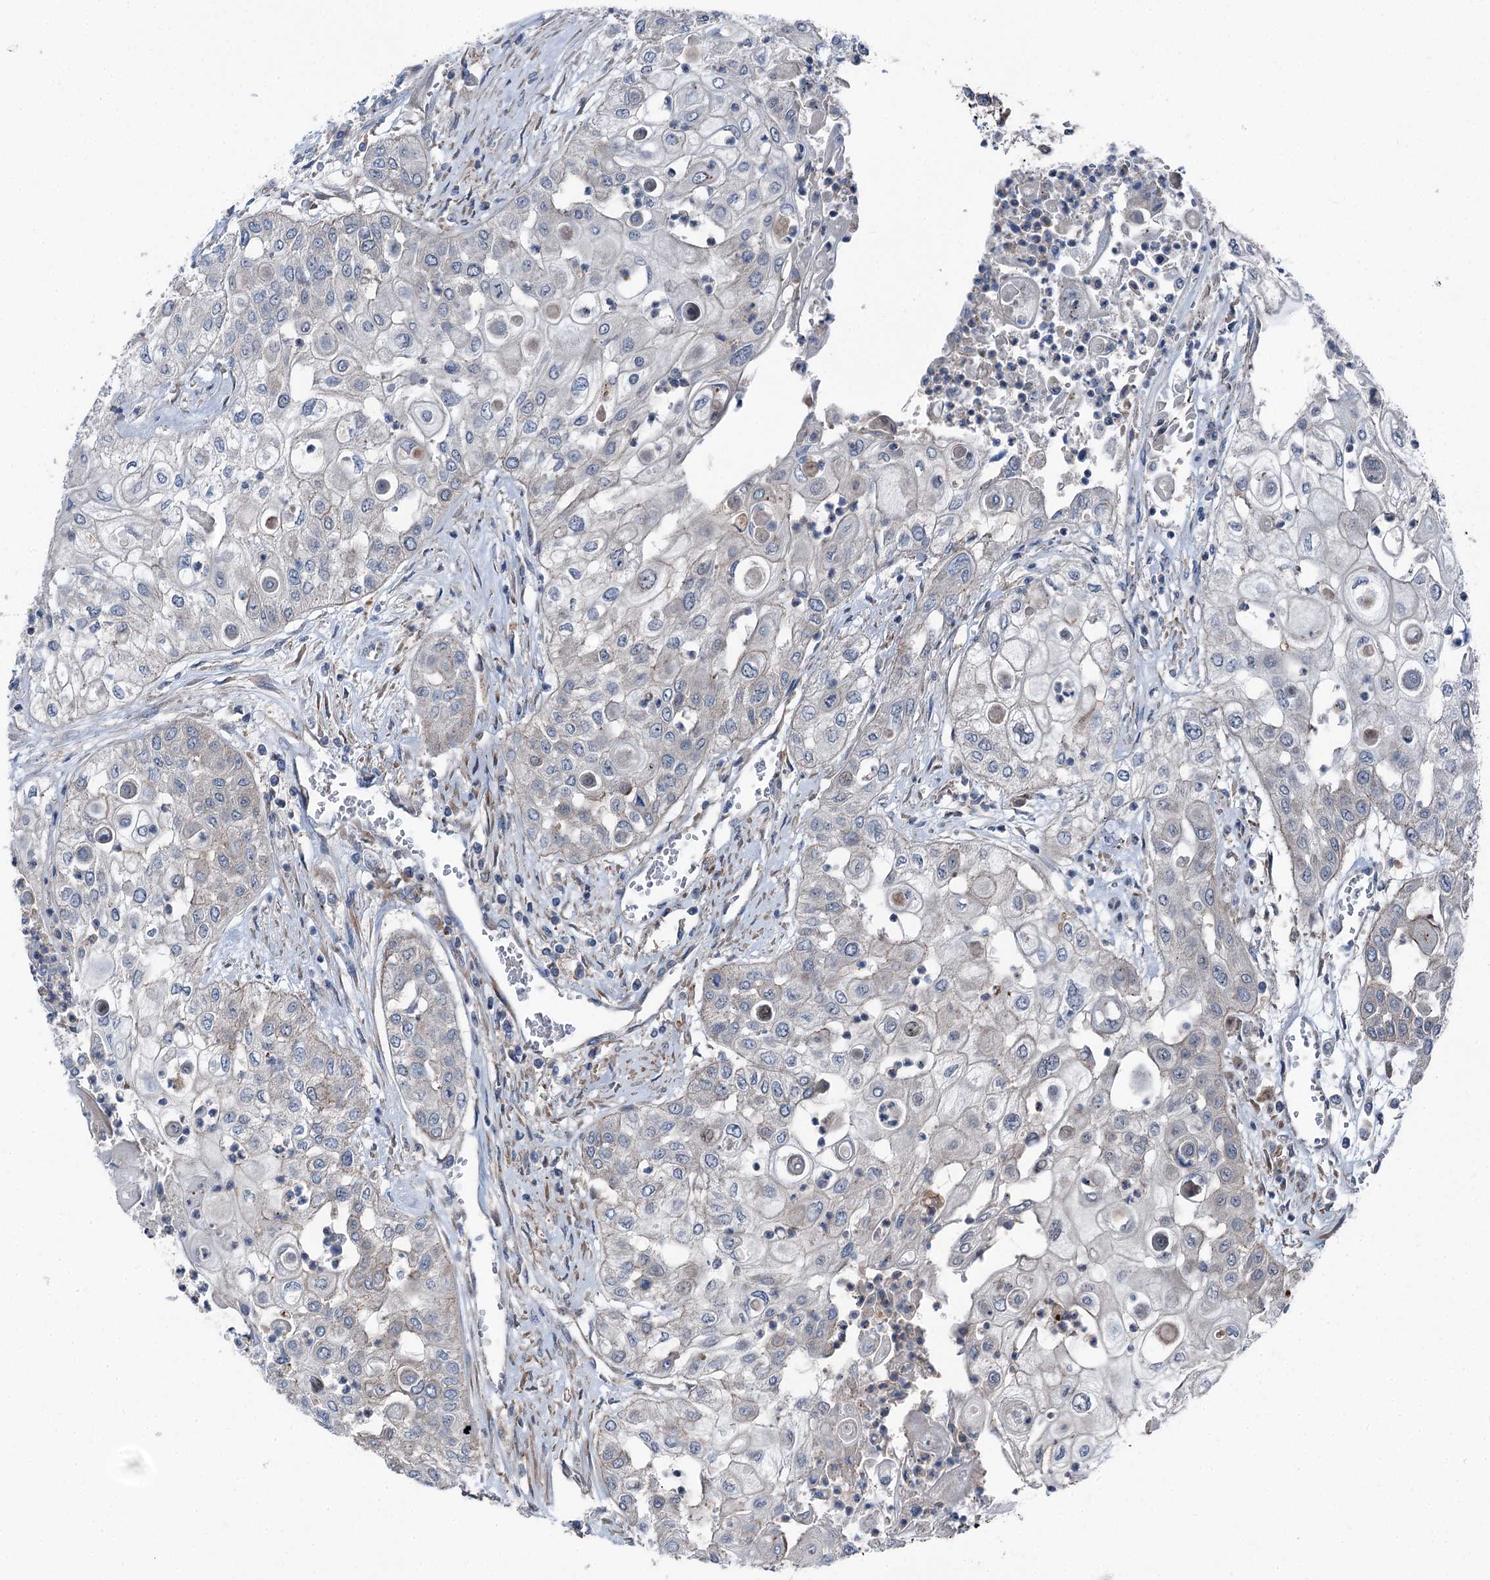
{"staining": {"intensity": "negative", "quantity": "none", "location": "none"}, "tissue": "urothelial cancer", "cell_type": "Tumor cells", "image_type": "cancer", "snomed": [{"axis": "morphology", "description": "Urothelial carcinoma, High grade"}, {"axis": "topography", "description": "Urinary bladder"}], "caption": "This photomicrograph is of urothelial cancer stained with IHC to label a protein in brown with the nuclei are counter-stained blue. There is no staining in tumor cells.", "gene": "POLR1D", "patient": {"sex": "female", "age": 79}}